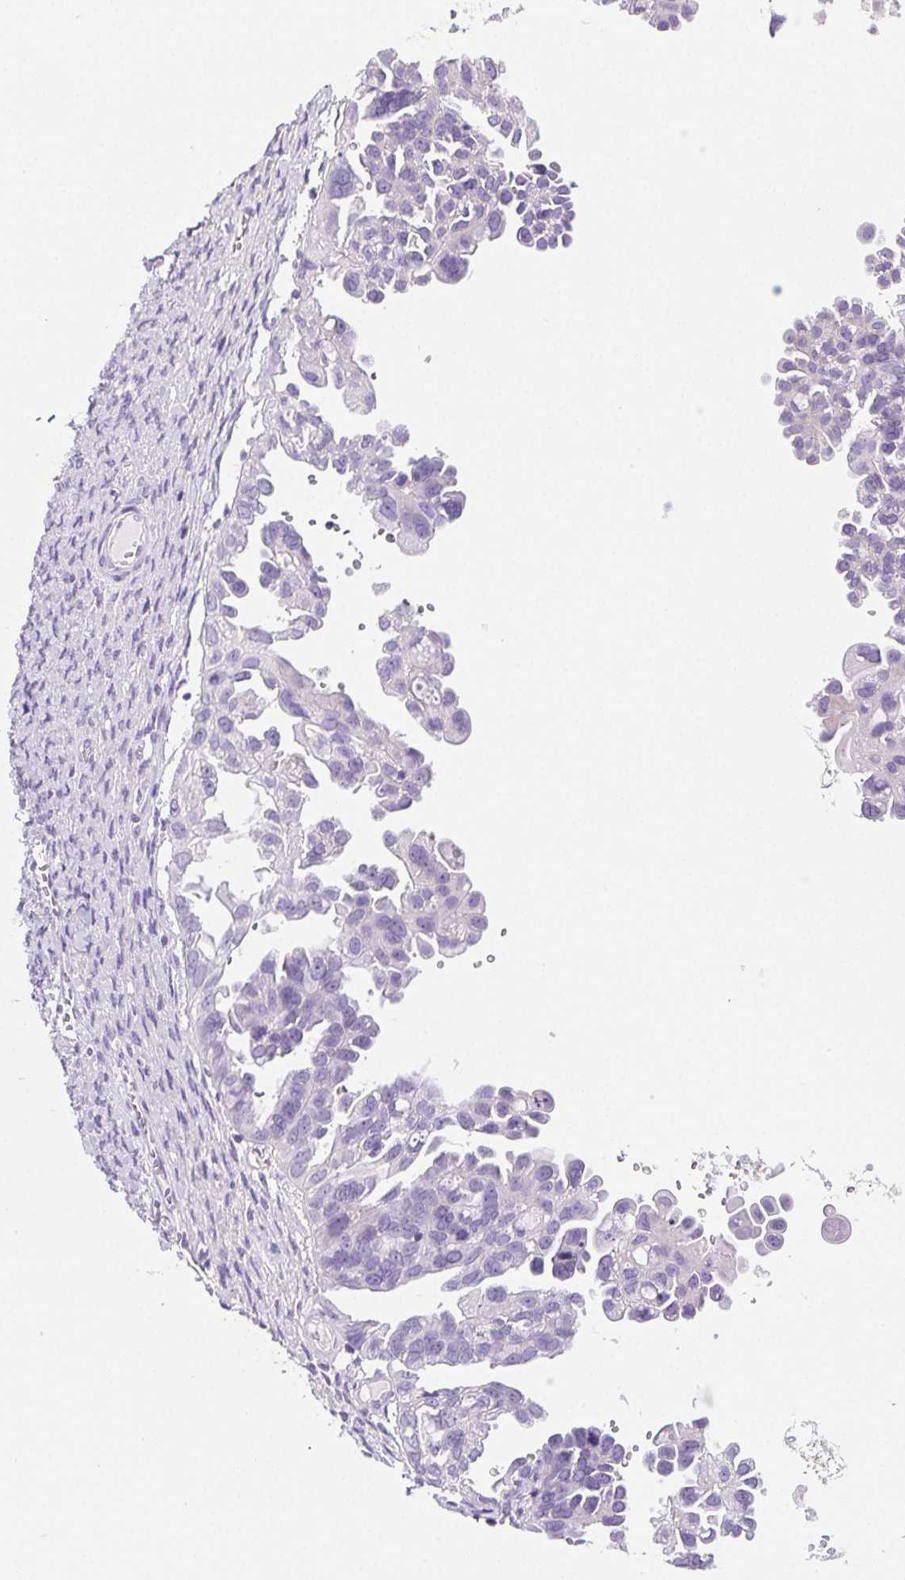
{"staining": {"intensity": "negative", "quantity": "none", "location": "none"}, "tissue": "ovarian cancer", "cell_type": "Tumor cells", "image_type": "cancer", "snomed": [{"axis": "morphology", "description": "Cystadenocarcinoma, serous, NOS"}, {"axis": "topography", "description": "Ovary"}], "caption": "High power microscopy image of an immunohistochemistry (IHC) micrograph of ovarian cancer (serous cystadenocarcinoma), revealing no significant staining in tumor cells.", "gene": "BEND2", "patient": {"sex": "female", "age": 53}}